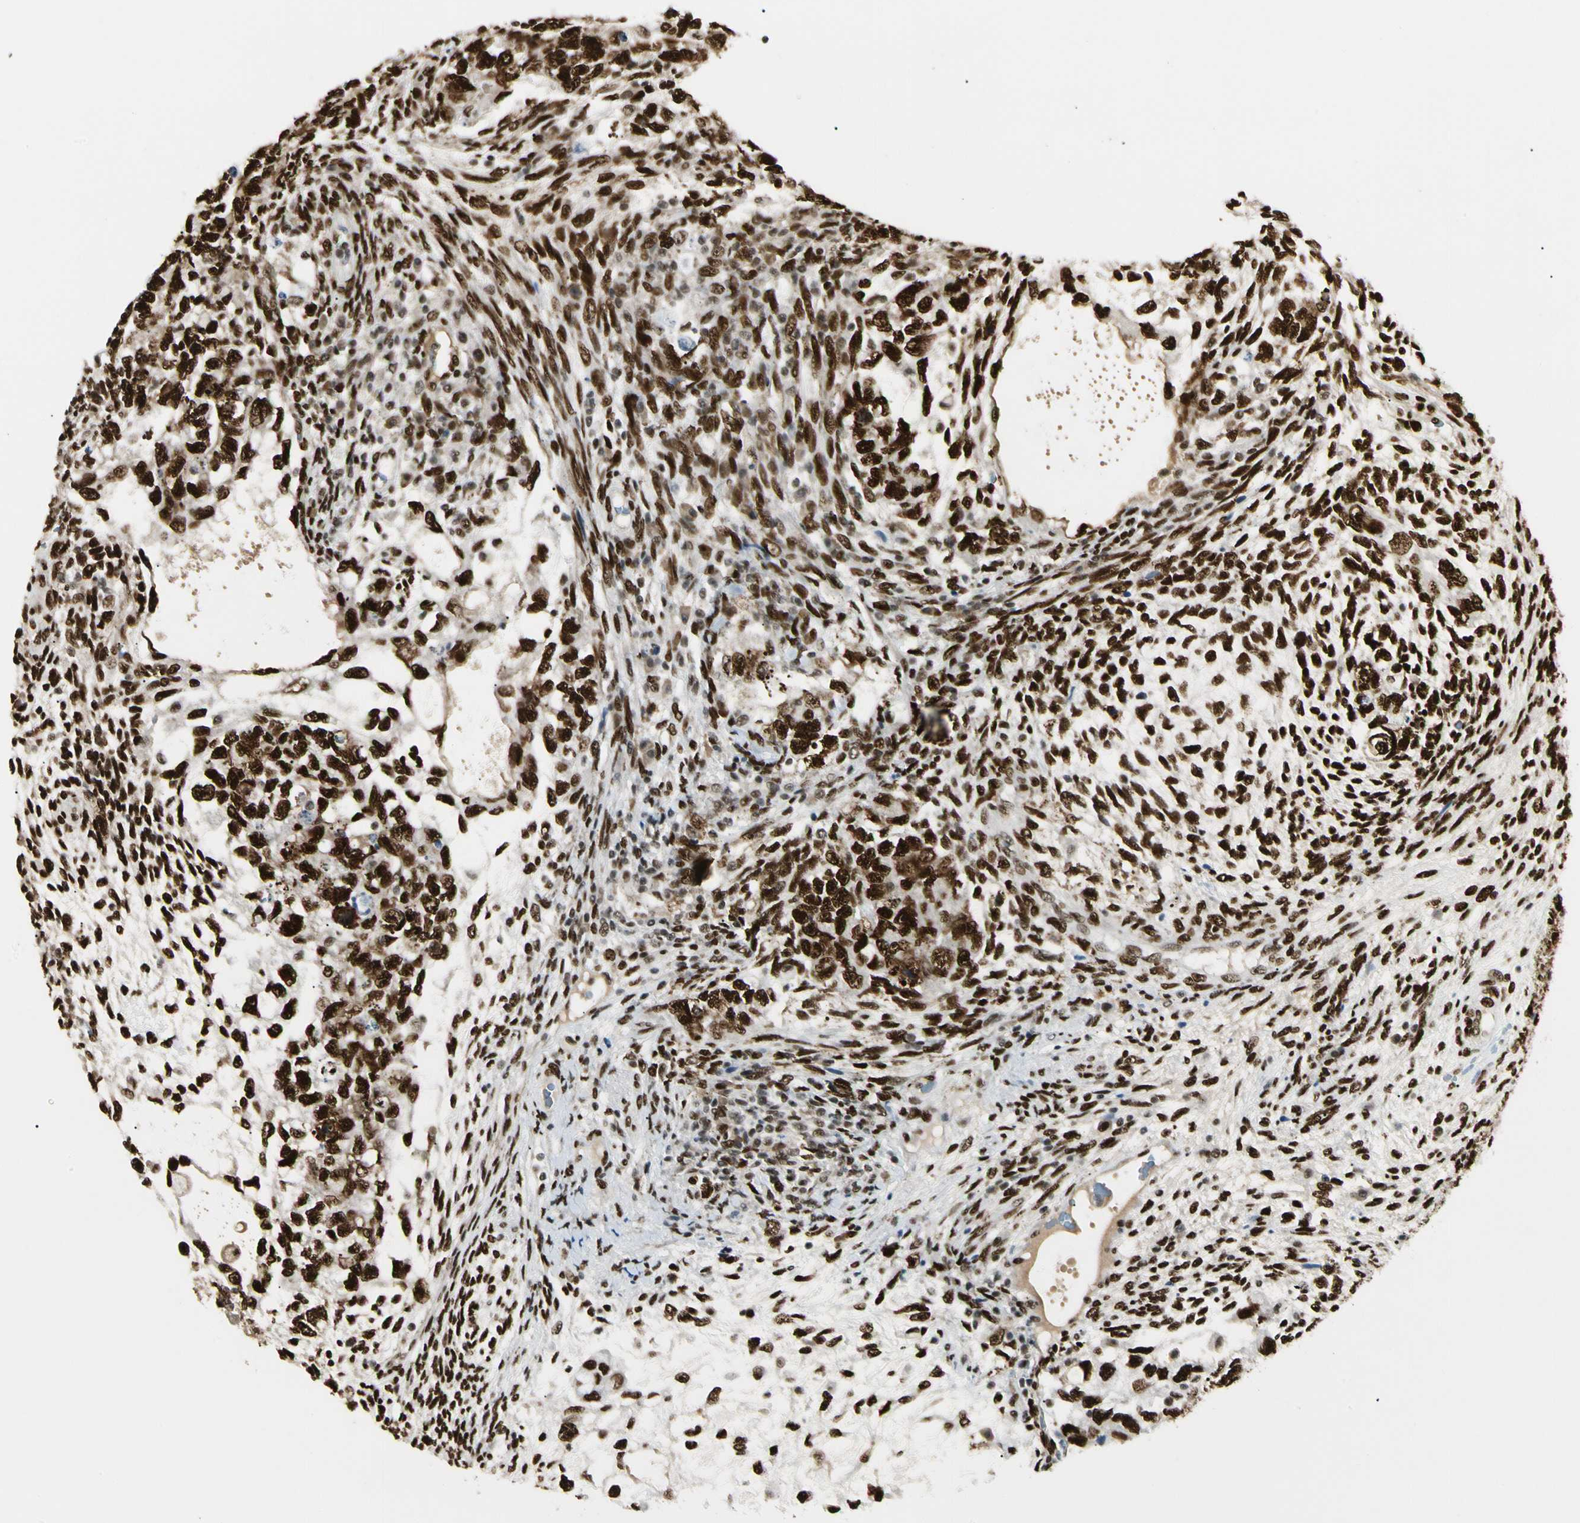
{"staining": {"intensity": "strong", "quantity": ">75%", "location": "nuclear"}, "tissue": "testis cancer", "cell_type": "Tumor cells", "image_type": "cancer", "snomed": [{"axis": "morphology", "description": "Normal tissue, NOS"}, {"axis": "morphology", "description": "Carcinoma, Embryonal, NOS"}, {"axis": "topography", "description": "Testis"}], "caption": "Strong nuclear protein staining is present in about >75% of tumor cells in testis embryonal carcinoma. Nuclei are stained in blue.", "gene": "FUS", "patient": {"sex": "male", "age": 36}}